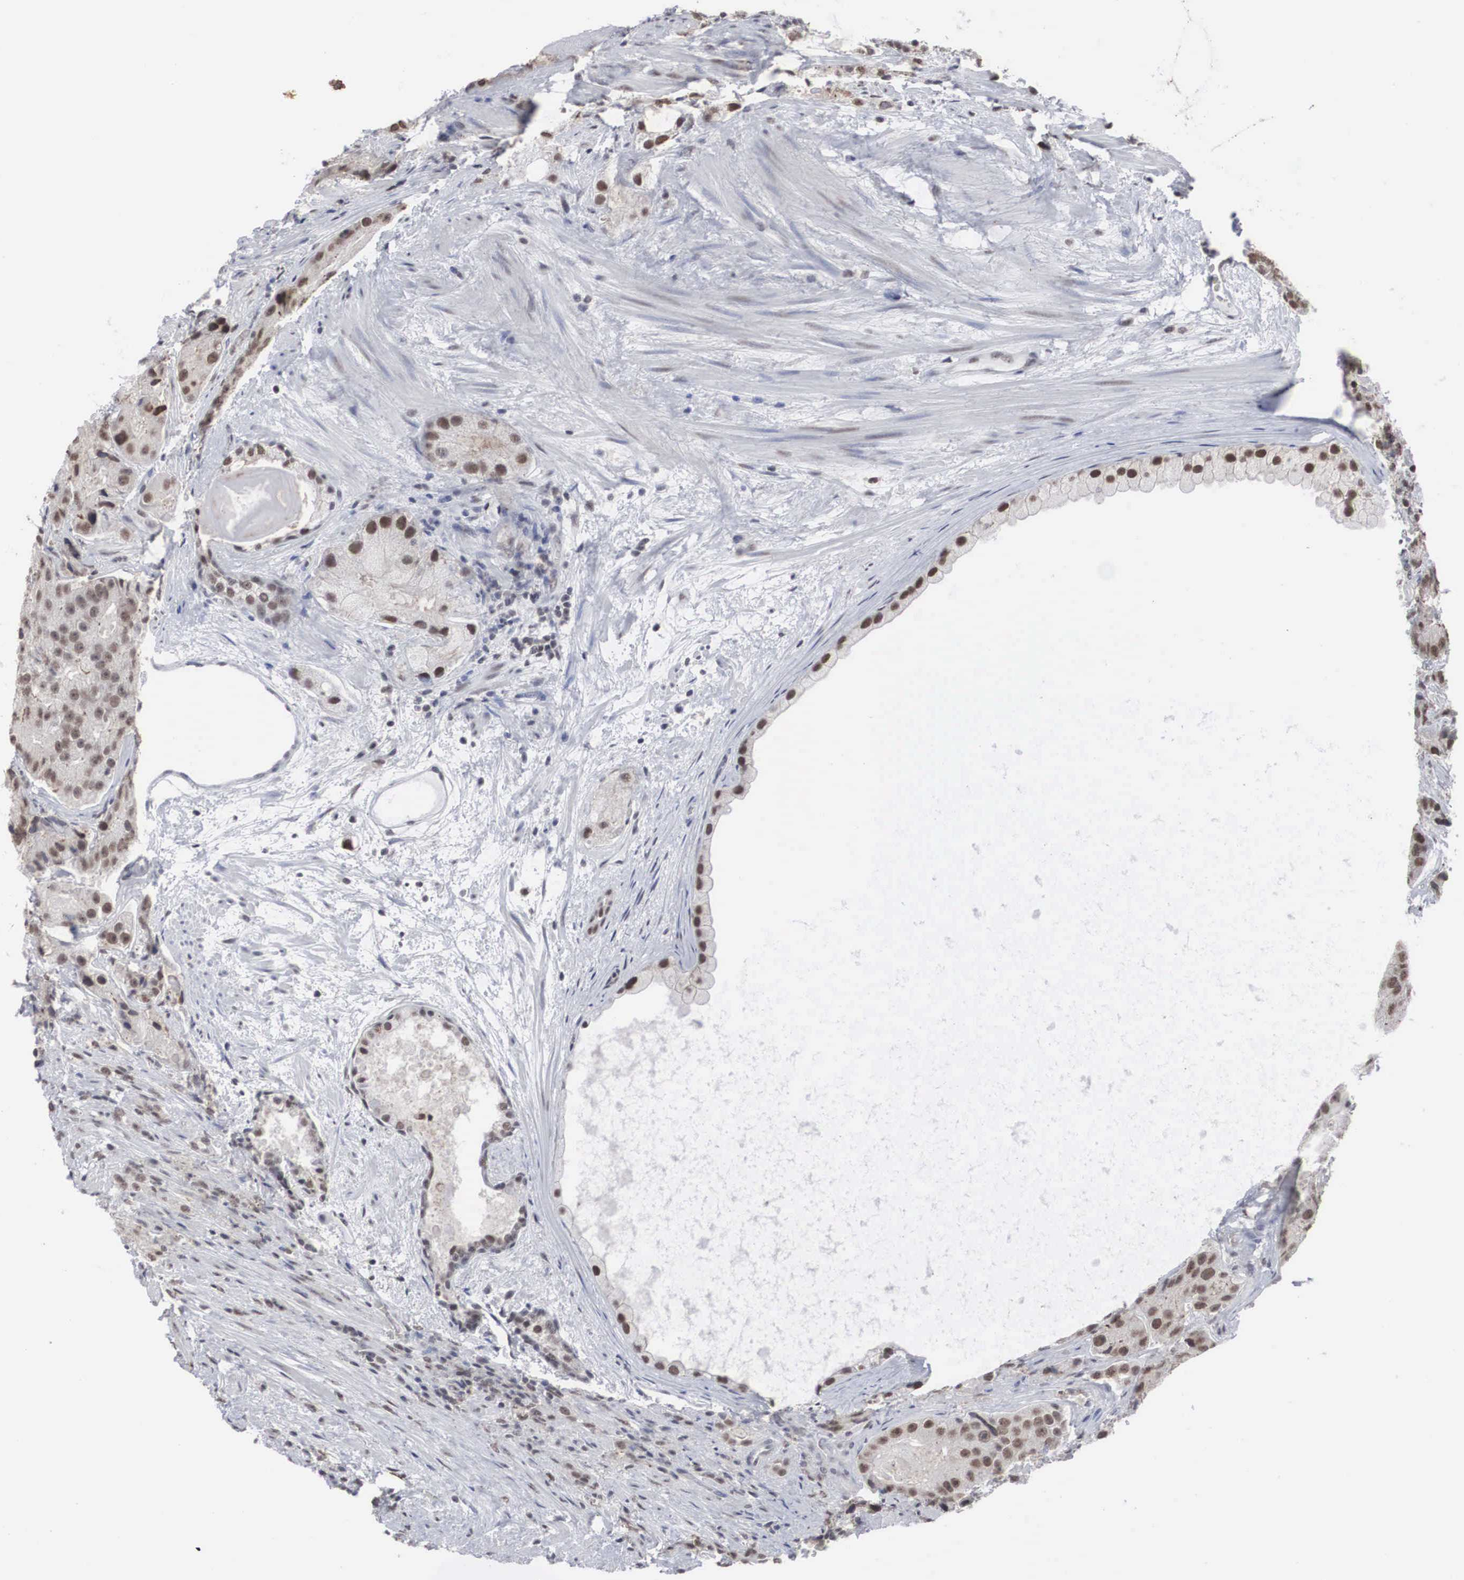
{"staining": {"intensity": "strong", "quantity": ">75%", "location": "nuclear"}, "tissue": "prostate cancer", "cell_type": "Tumor cells", "image_type": "cancer", "snomed": [{"axis": "morphology", "description": "Adenocarcinoma, Medium grade"}, {"axis": "topography", "description": "Prostate"}], "caption": "Immunohistochemical staining of prostate cancer reveals high levels of strong nuclear staining in approximately >75% of tumor cells.", "gene": "AUTS2", "patient": {"sex": "male", "age": 70}}